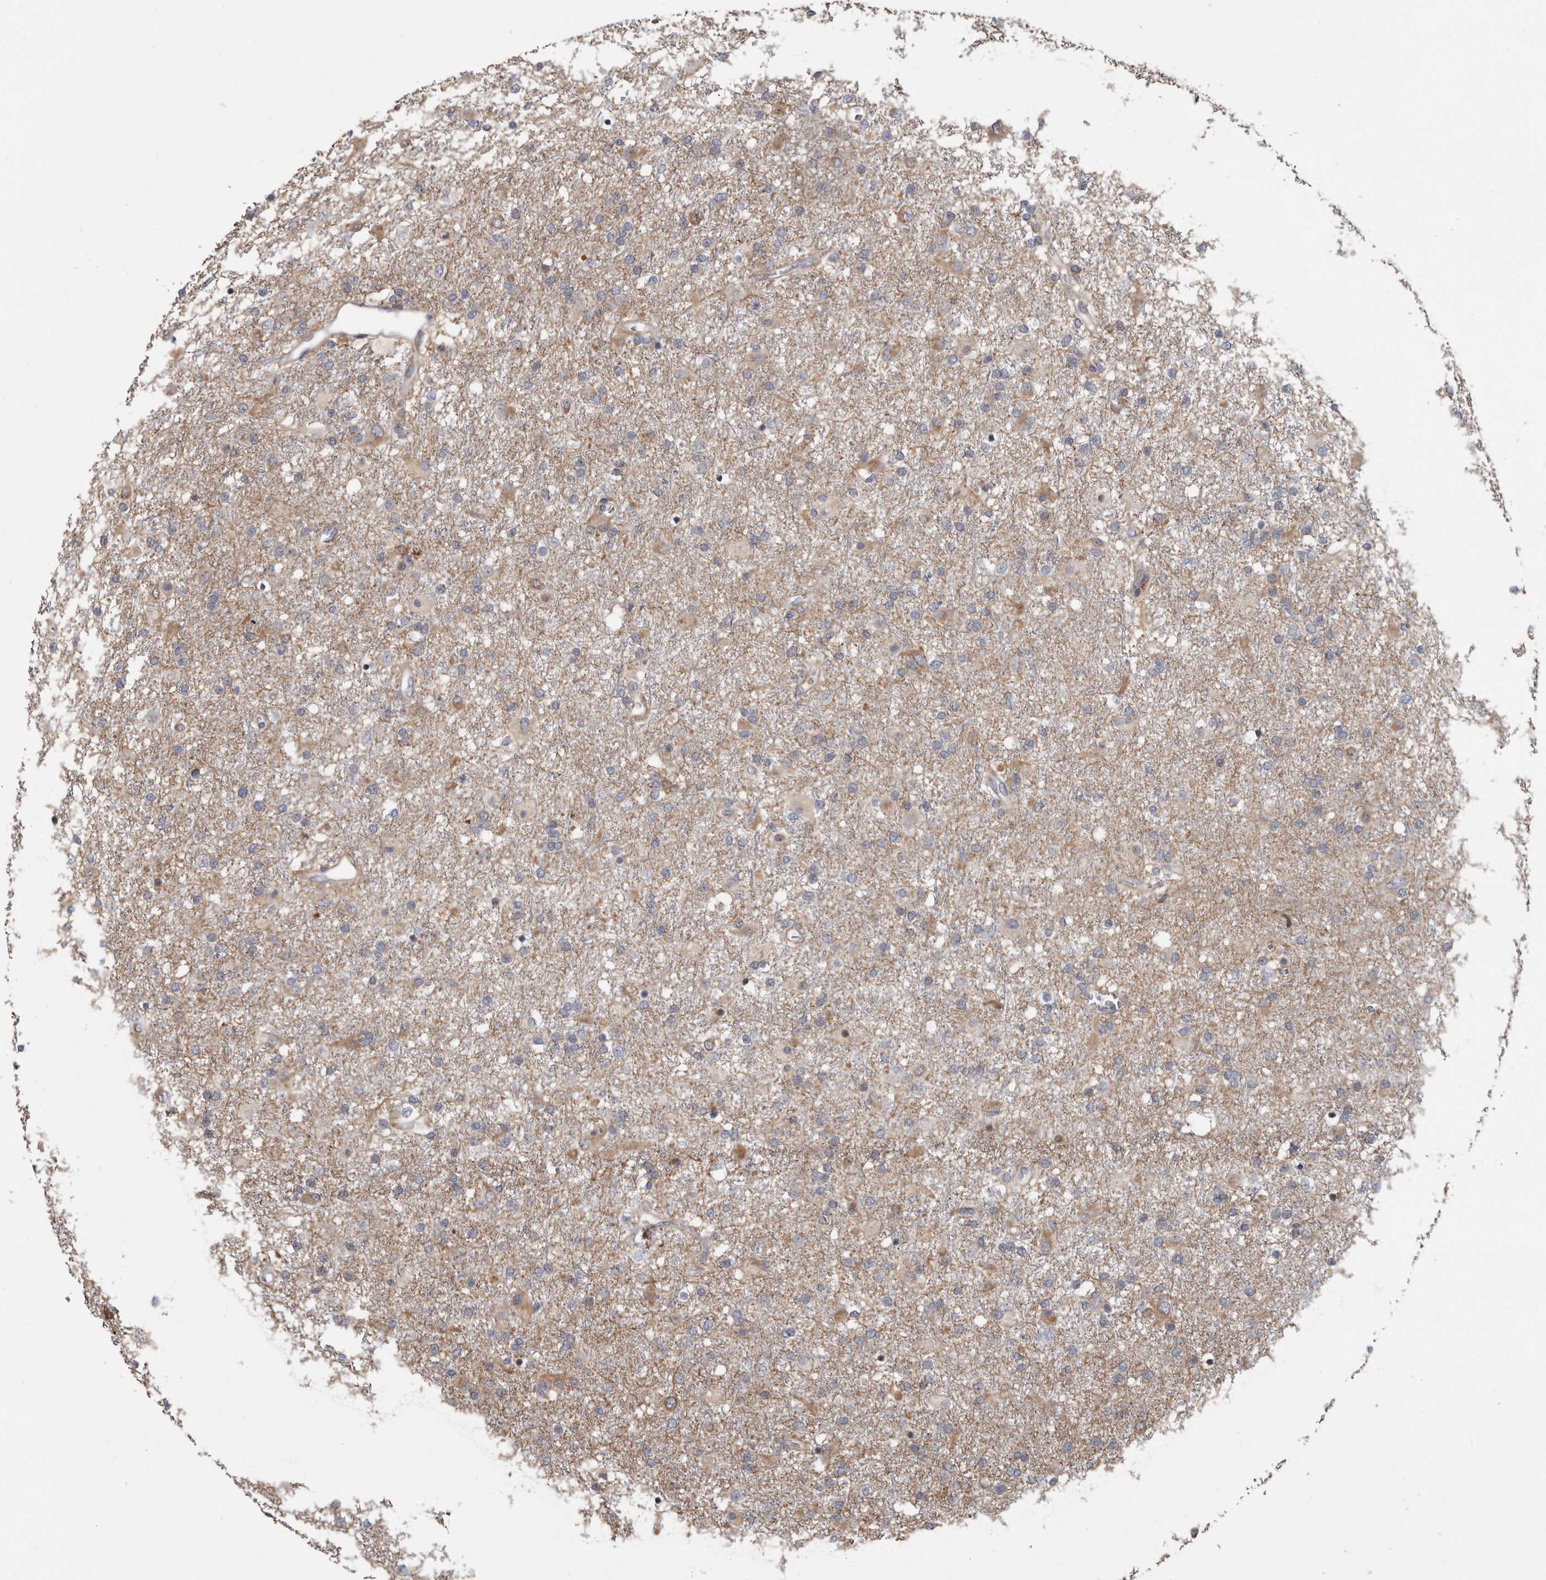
{"staining": {"intensity": "negative", "quantity": "none", "location": "none"}, "tissue": "glioma", "cell_type": "Tumor cells", "image_type": "cancer", "snomed": [{"axis": "morphology", "description": "Glioma, malignant, Low grade"}, {"axis": "topography", "description": "Brain"}], "caption": "An immunohistochemistry photomicrograph of low-grade glioma (malignant) is shown. There is no staining in tumor cells of low-grade glioma (malignant).", "gene": "FGFR4", "patient": {"sex": "male", "age": 65}}